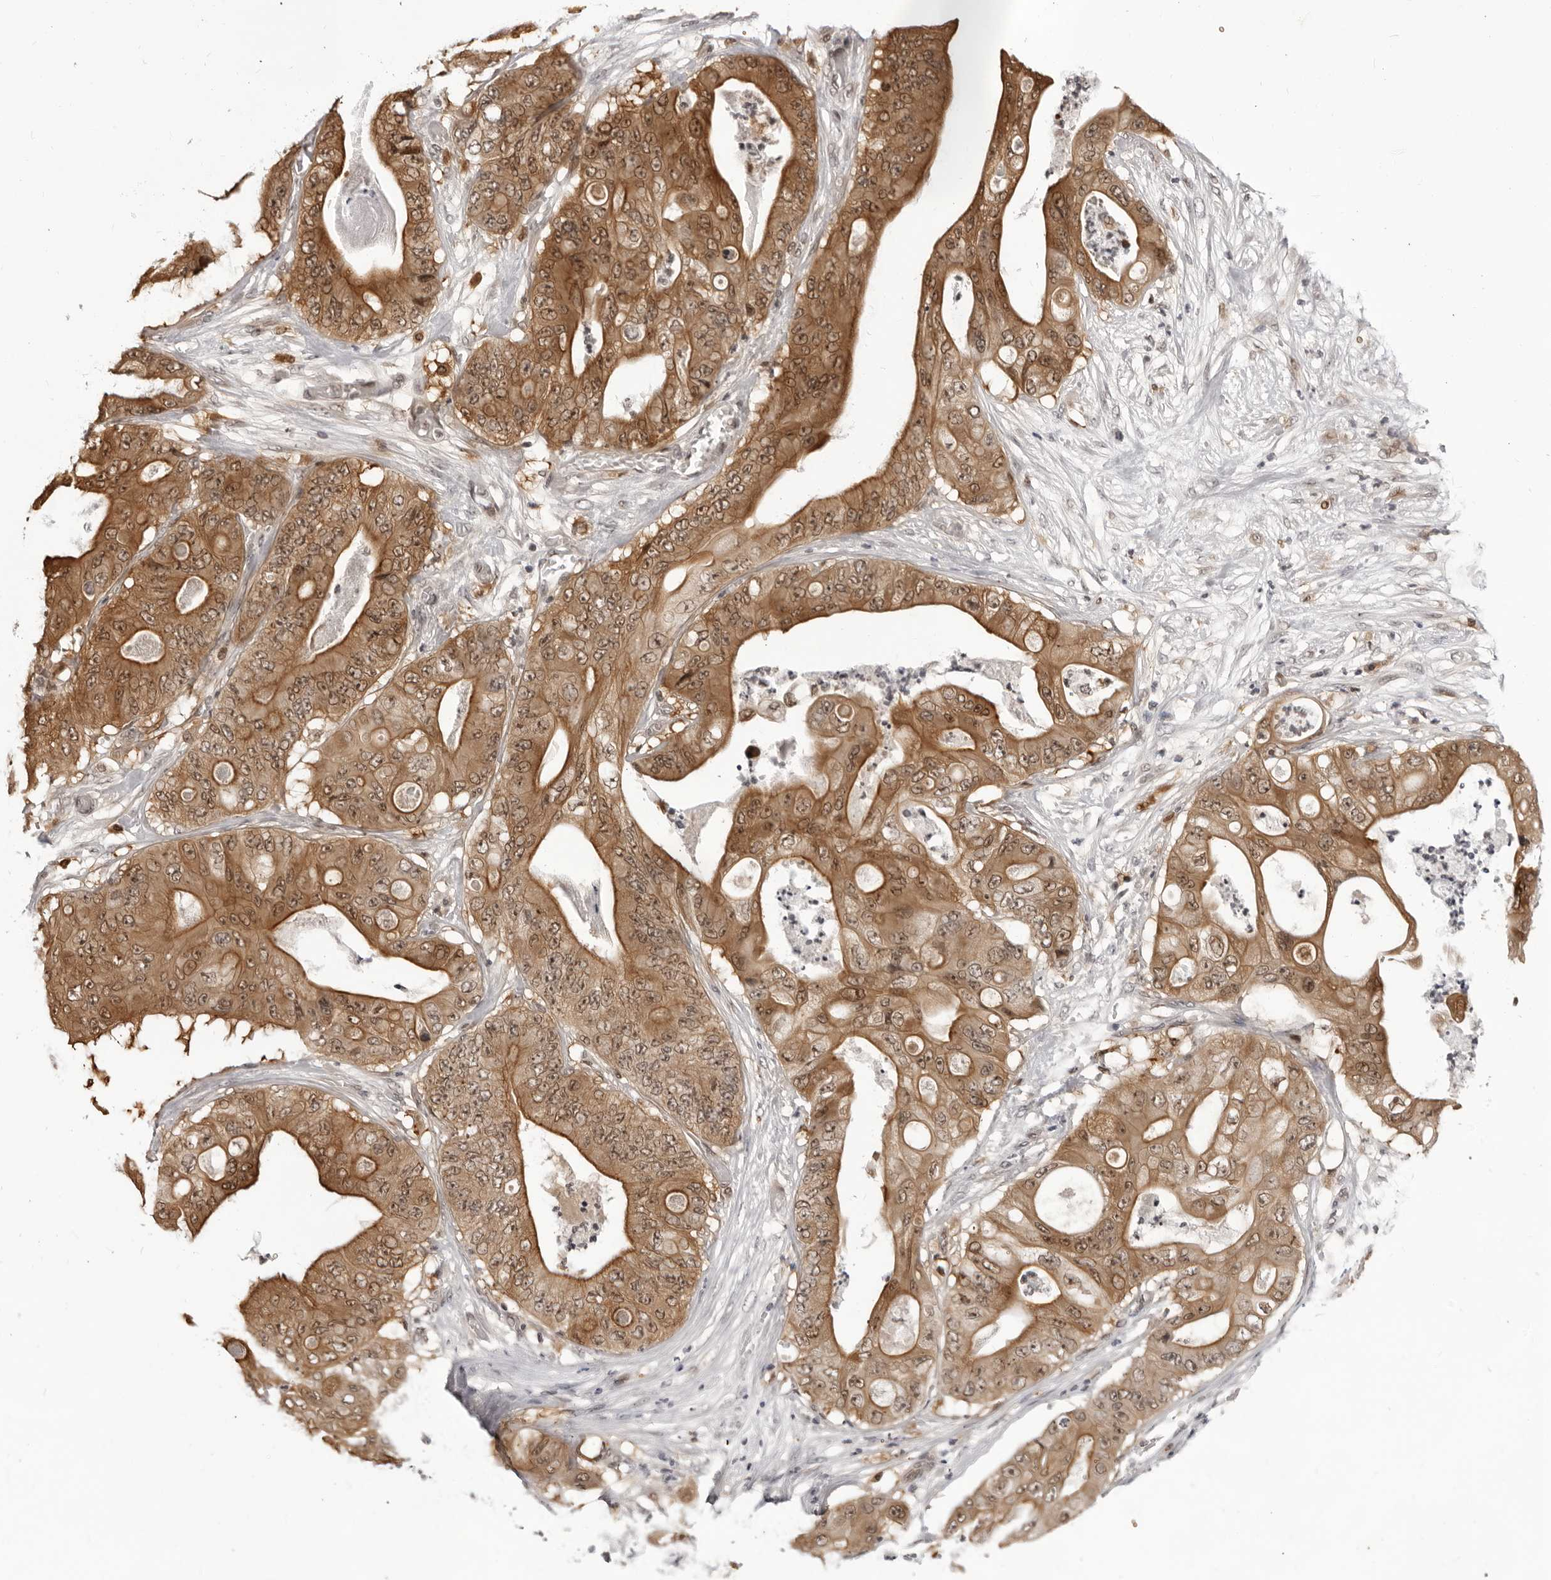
{"staining": {"intensity": "moderate", "quantity": ">75%", "location": "cytoplasmic/membranous,nuclear"}, "tissue": "stomach cancer", "cell_type": "Tumor cells", "image_type": "cancer", "snomed": [{"axis": "morphology", "description": "Adenocarcinoma, NOS"}, {"axis": "topography", "description": "Stomach"}], "caption": "Immunohistochemical staining of human stomach adenocarcinoma exhibits medium levels of moderate cytoplasmic/membranous and nuclear staining in about >75% of tumor cells.", "gene": "SRGAP2", "patient": {"sex": "female", "age": 73}}